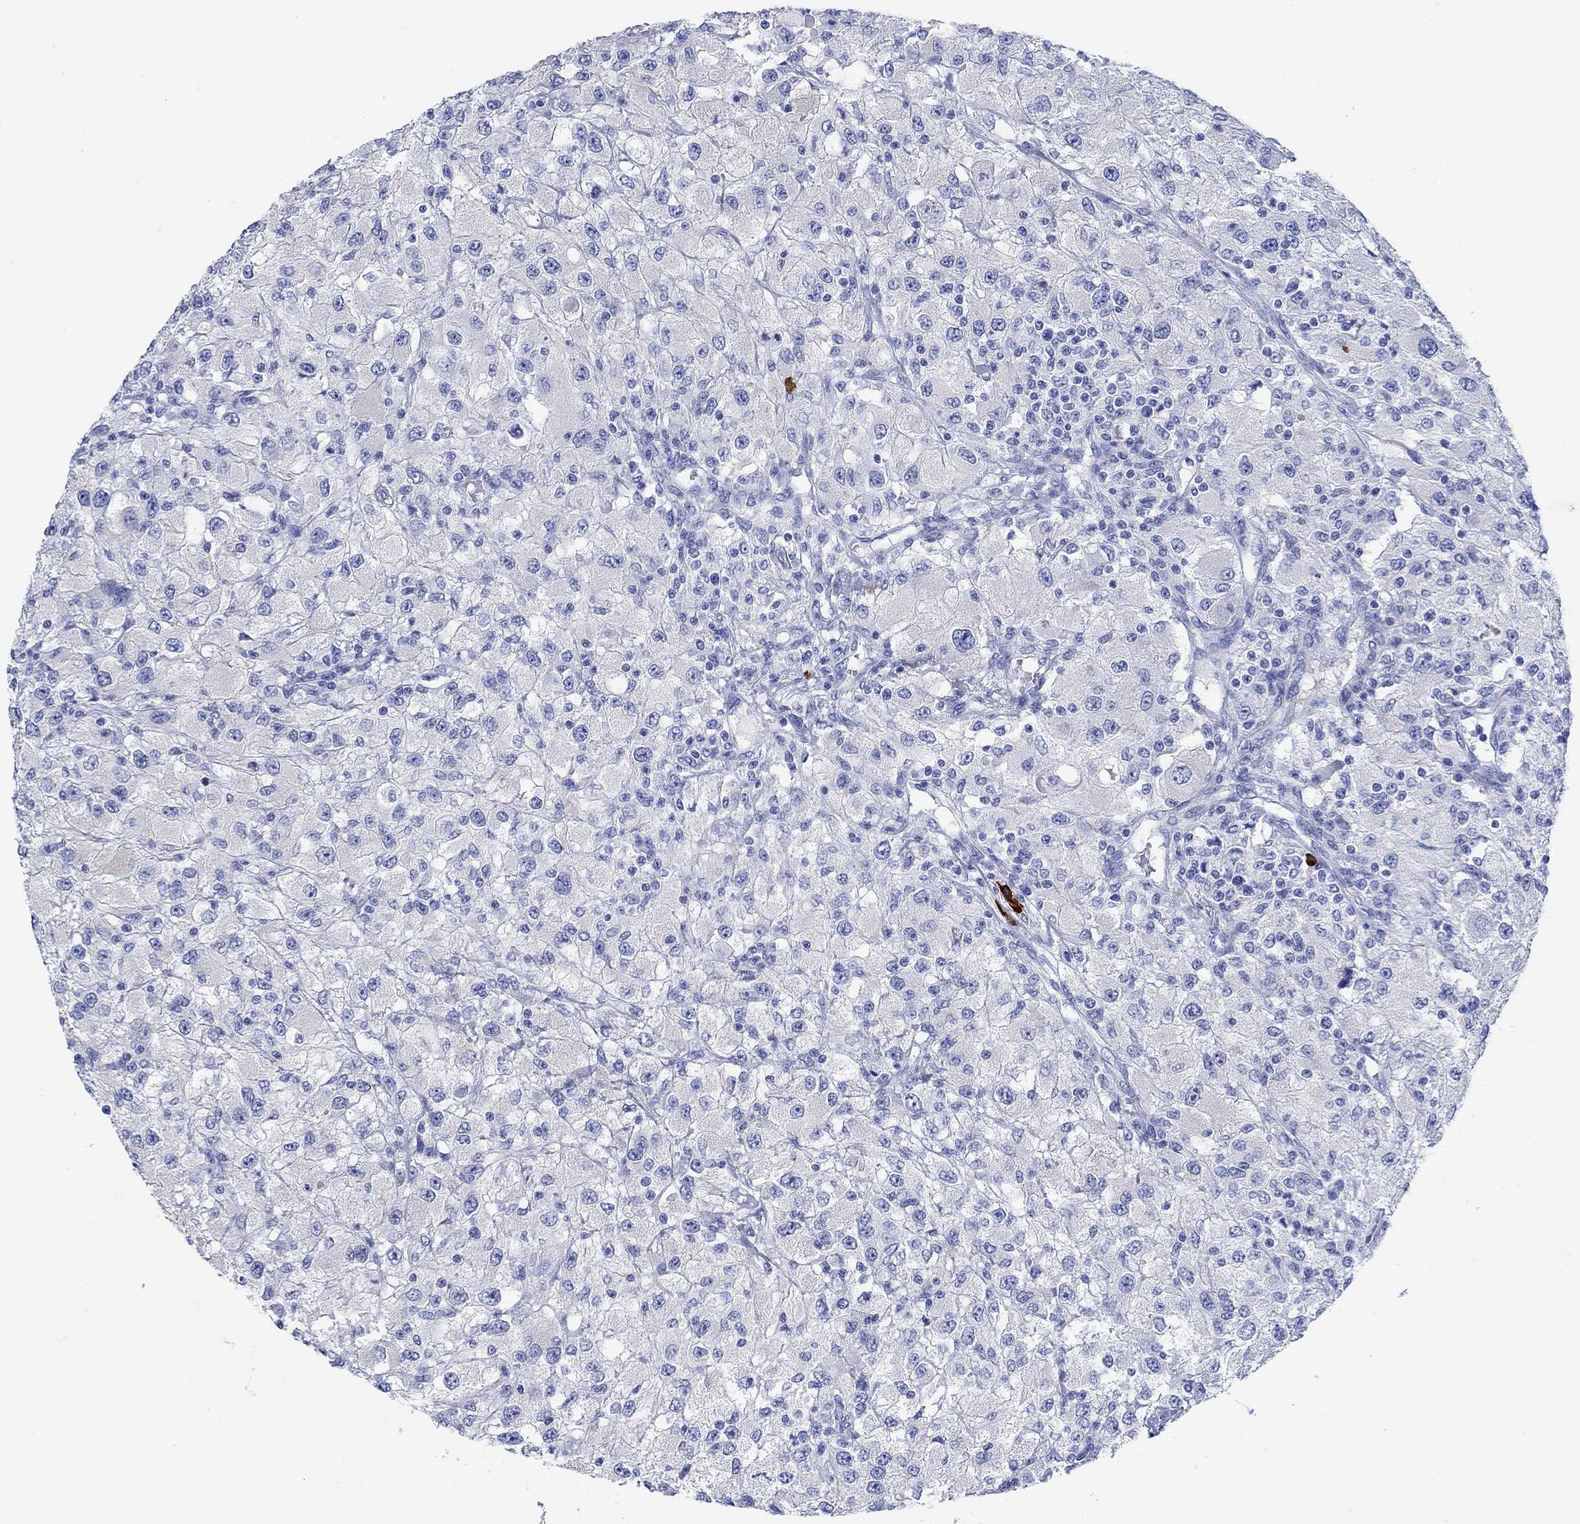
{"staining": {"intensity": "negative", "quantity": "none", "location": "none"}, "tissue": "renal cancer", "cell_type": "Tumor cells", "image_type": "cancer", "snomed": [{"axis": "morphology", "description": "Adenocarcinoma, NOS"}, {"axis": "topography", "description": "Kidney"}], "caption": "Immunohistochemical staining of renal cancer (adenocarcinoma) reveals no significant staining in tumor cells. Nuclei are stained in blue.", "gene": "P2RY6", "patient": {"sex": "female", "age": 67}}